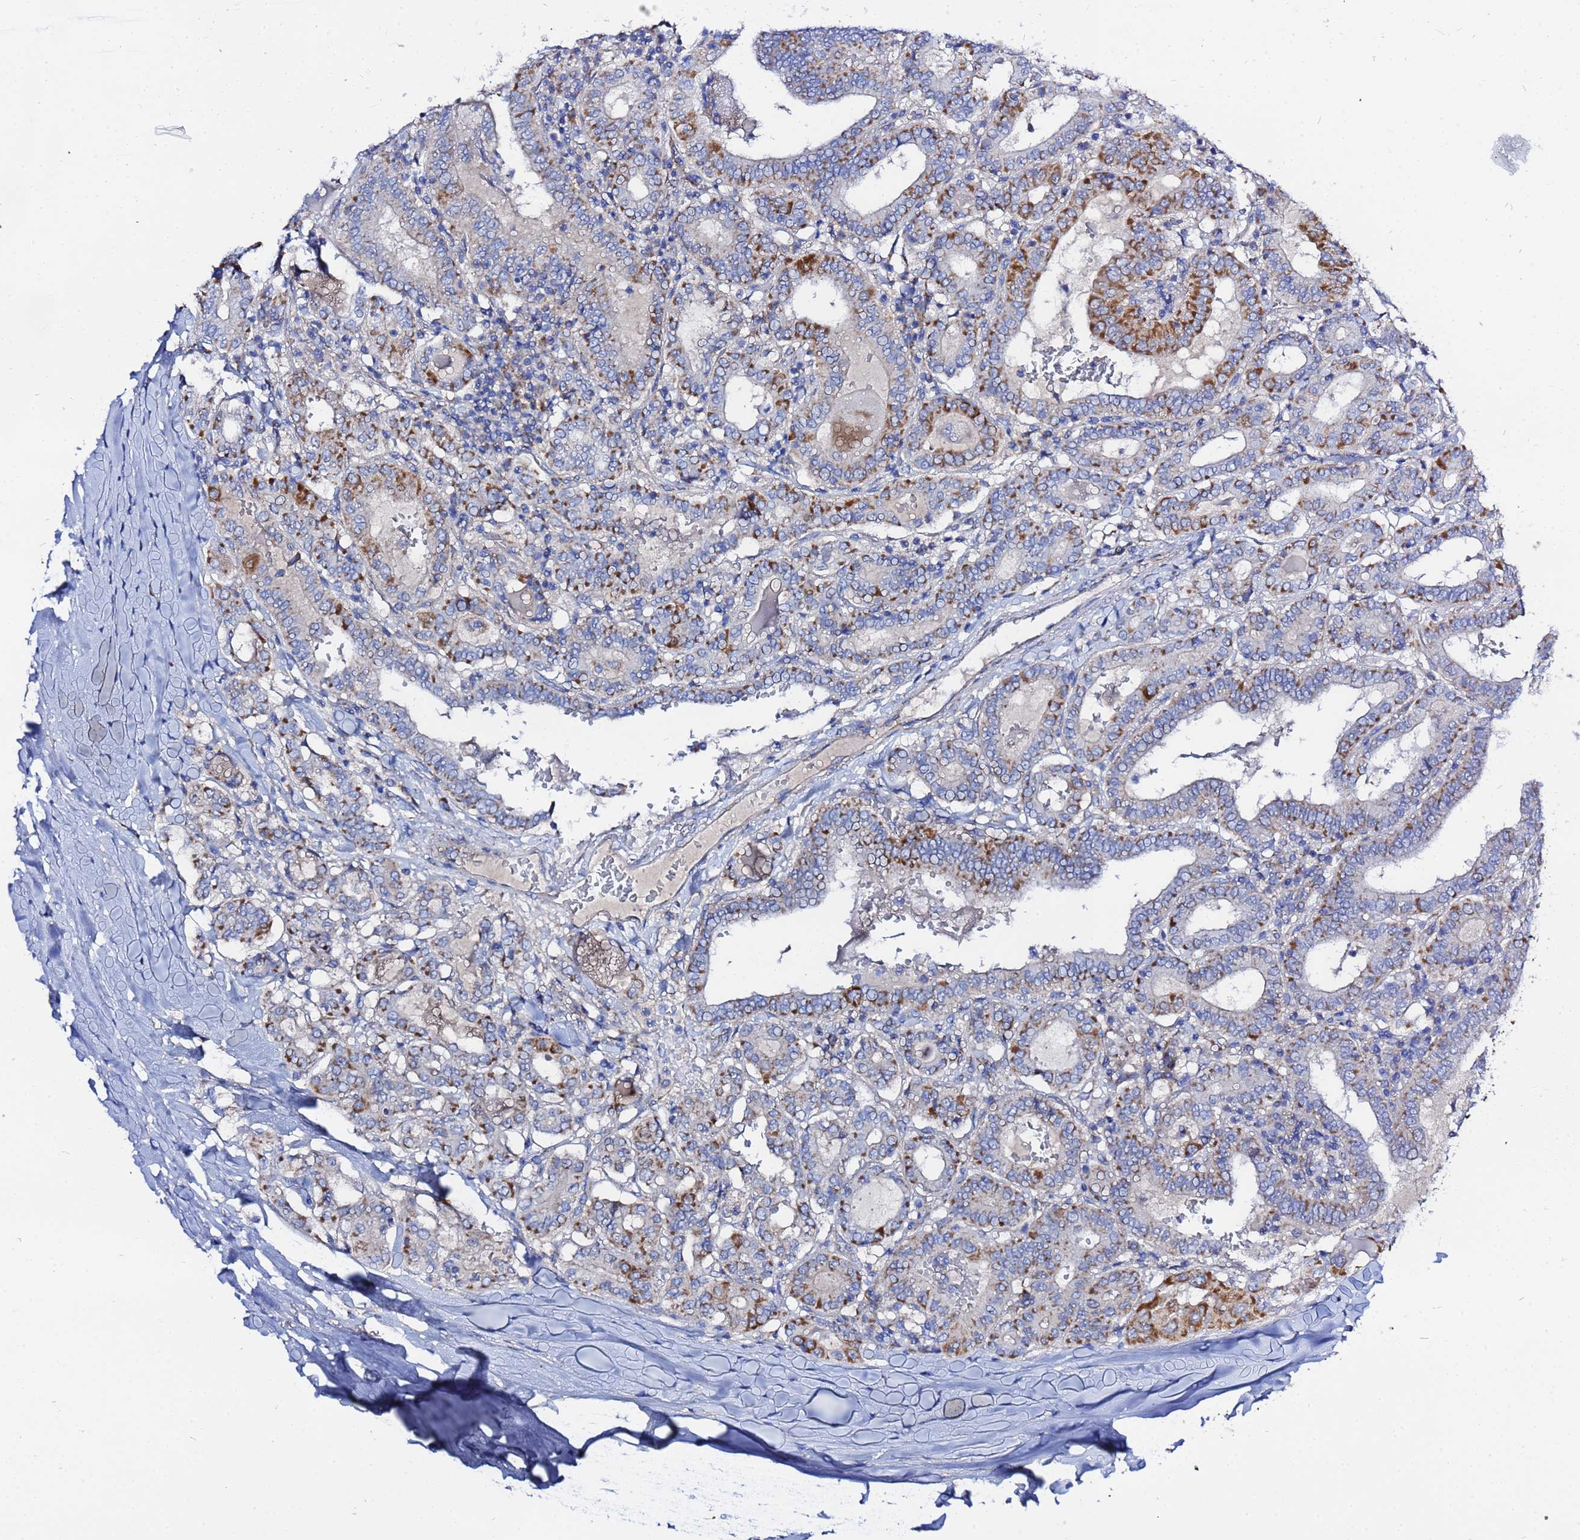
{"staining": {"intensity": "moderate", "quantity": ">75%", "location": "cytoplasmic/membranous"}, "tissue": "thyroid cancer", "cell_type": "Tumor cells", "image_type": "cancer", "snomed": [{"axis": "morphology", "description": "Papillary adenocarcinoma, NOS"}, {"axis": "topography", "description": "Thyroid gland"}], "caption": "Thyroid cancer (papillary adenocarcinoma) stained with DAB (3,3'-diaminobenzidine) immunohistochemistry (IHC) exhibits medium levels of moderate cytoplasmic/membranous positivity in approximately >75% of tumor cells.", "gene": "FAHD2A", "patient": {"sex": "female", "age": 72}}